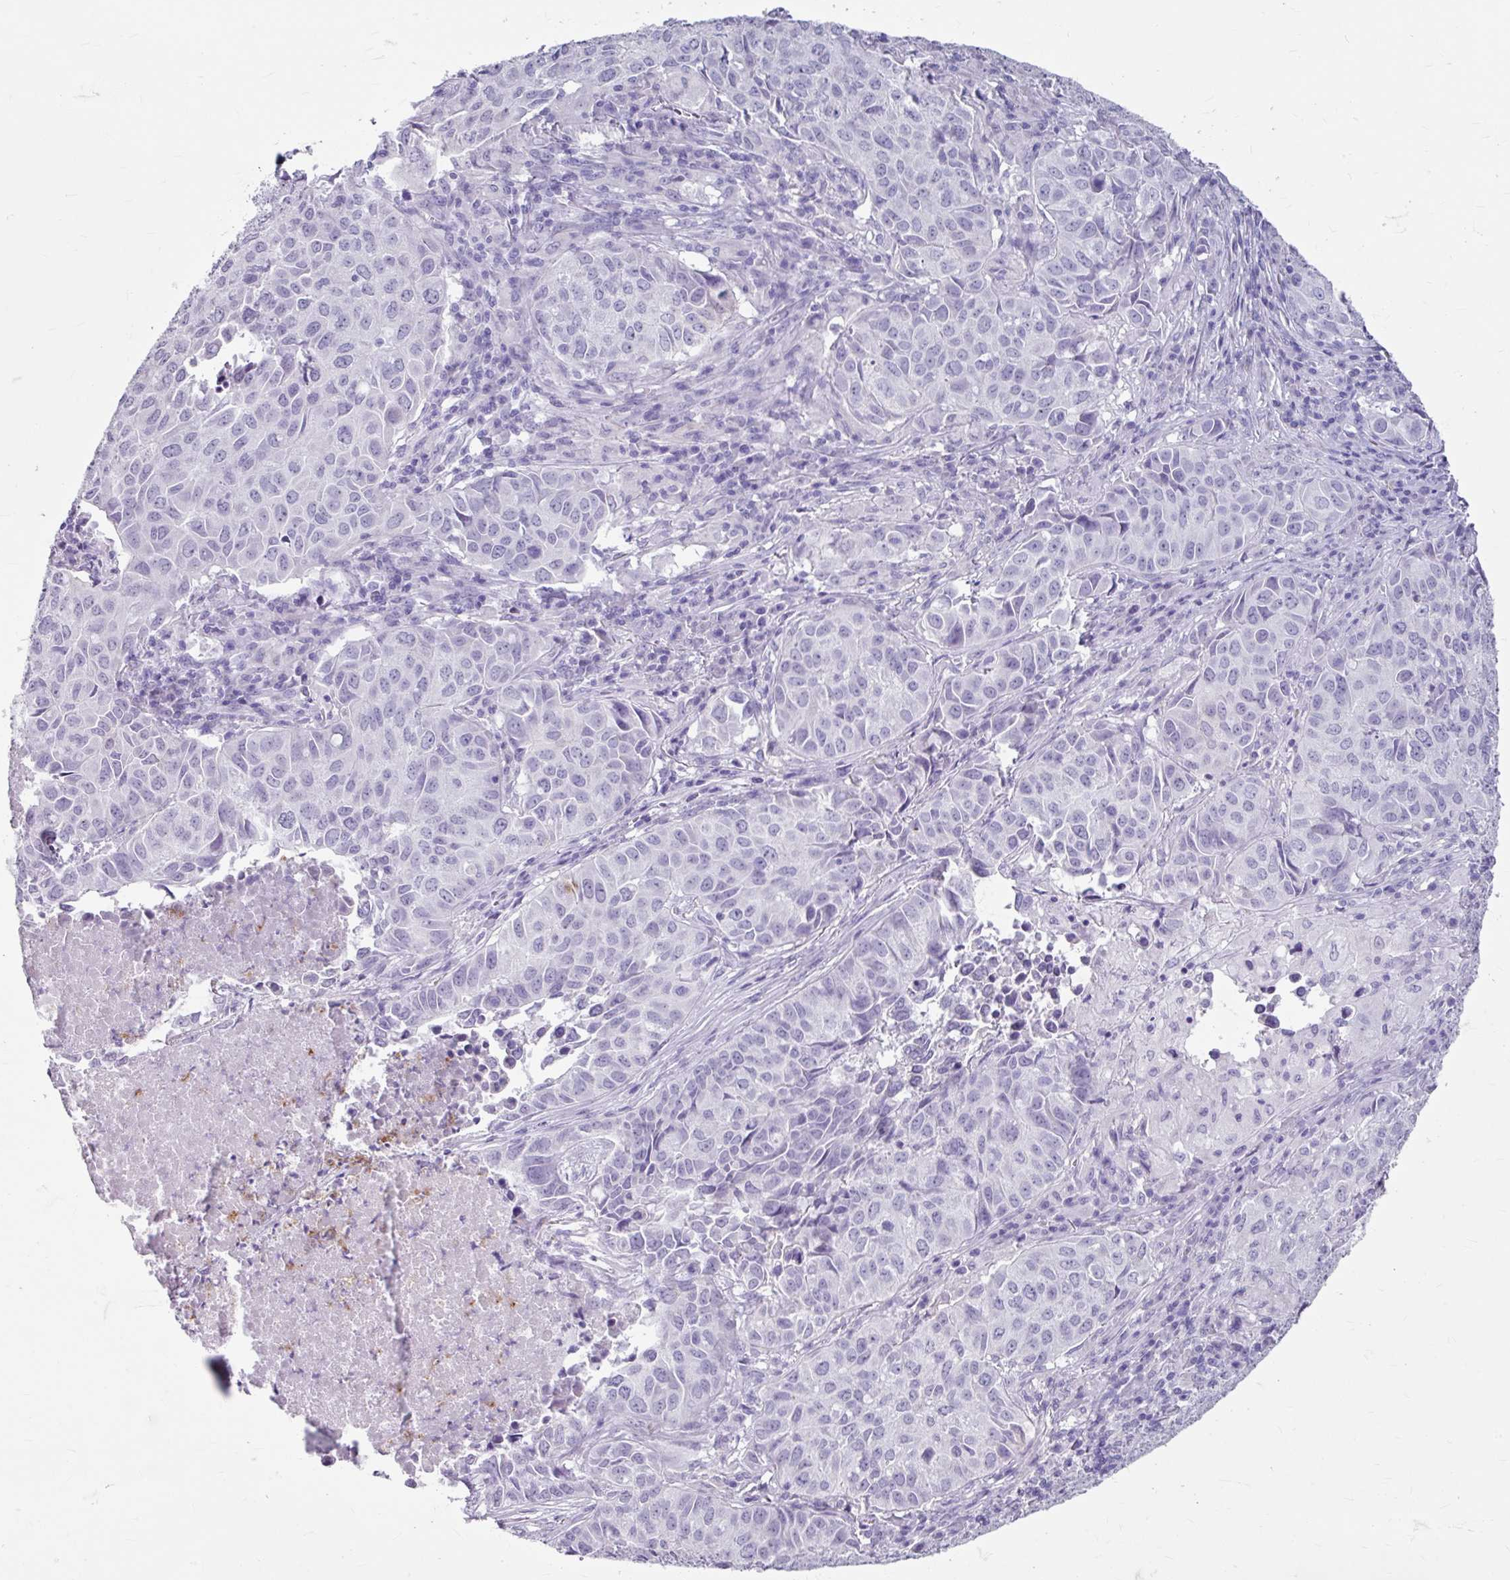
{"staining": {"intensity": "negative", "quantity": "none", "location": "none"}, "tissue": "lung cancer", "cell_type": "Tumor cells", "image_type": "cancer", "snomed": [{"axis": "morphology", "description": "Adenocarcinoma, NOS"}, {"axis": "topography", "description": "Lung"}], "caption": "Immunohistochemical staining of human adenocarcinoma (lung) demonstrates no significant expression in tumor cells.", "gene": "ANKRD1", "patient": {"sex": "female", "age": 50}}